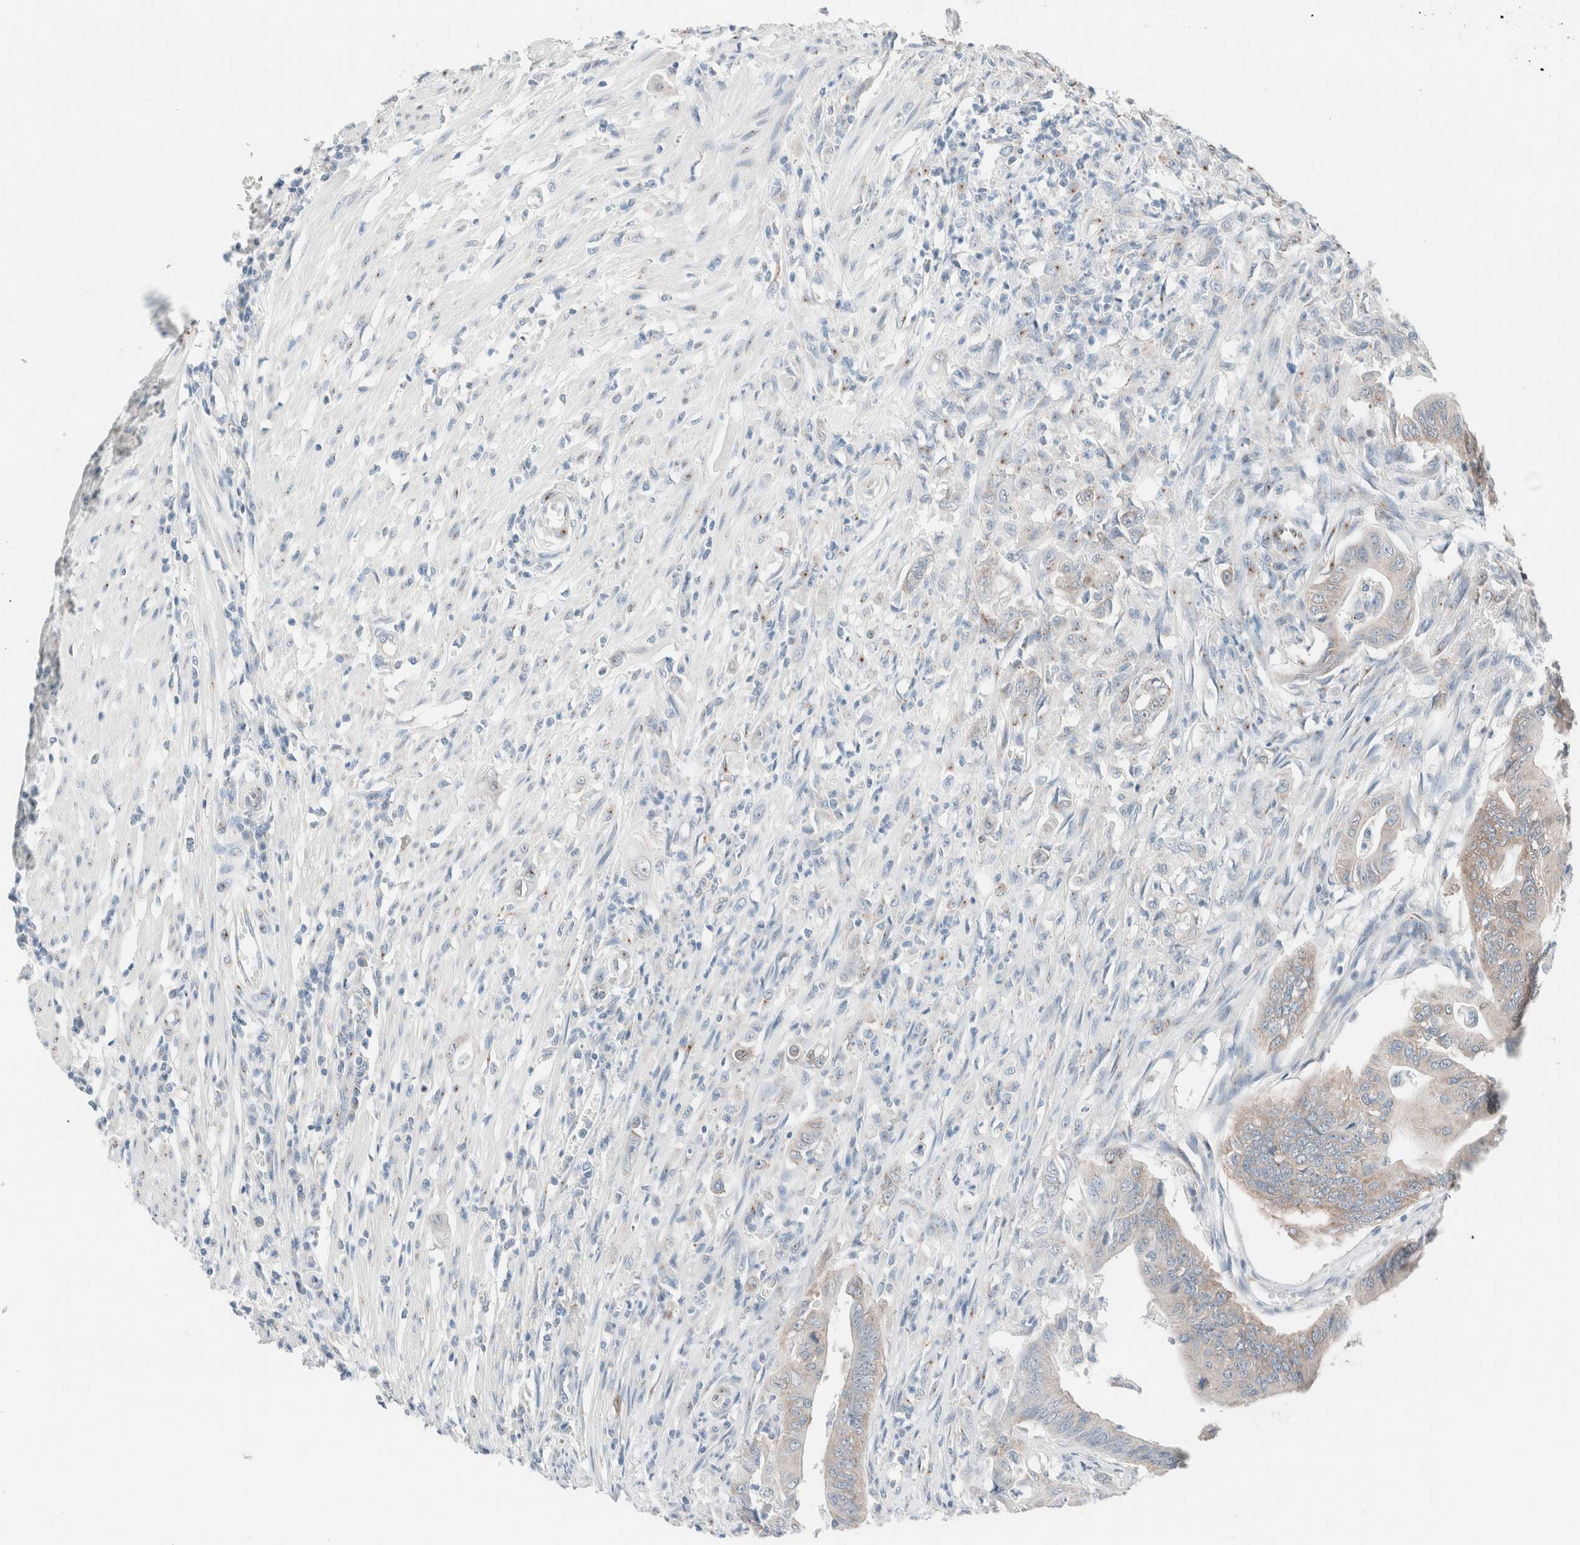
{"staining": {"intensity": "weak", "quantity": "25%-75%", "location": "cytoplasmic/membranous"}, "tissue": "colorectal cancer", "cell_type": "Tumor cells", "image_type": "cancer", "snomed": [{"axis": "morphology", "description": "Adenoma, NOS"}, {"axis": "morphology", "description": "Adenocarcinoma, NOS"}, {"axis": "topography", "description": "Colon"}], "caption": "Colorectal cancer was stained to show a protein in brown. There is low levels of weak cytoplasmic/membranous positivity in about 25%-75% of tumor cells.", "gene": "CASC3", "patient": {"sex": "male", "age": 79}}